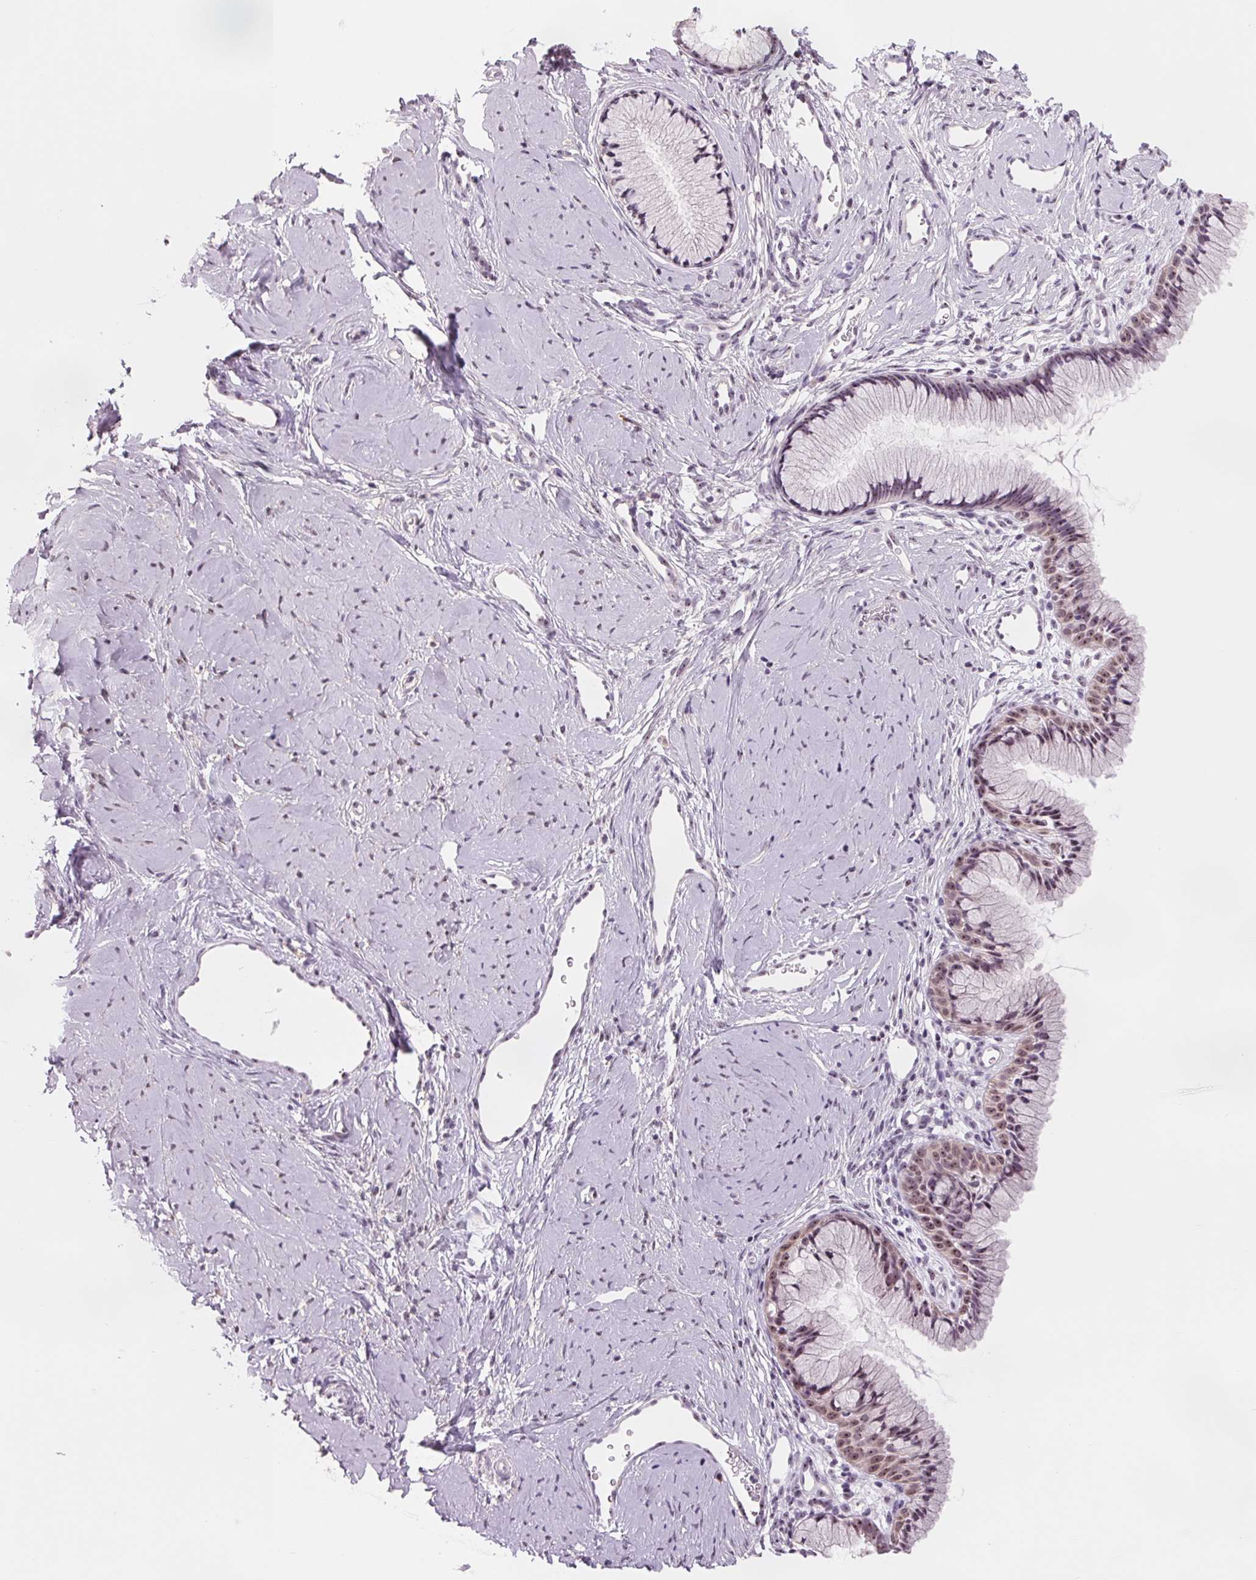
{"staining": {"intensity": "weak", "quantity": "25%-75%", "location": "nuclear"}, "tissue": "cervix", "cell_type": "Glandular cells", "image_type": "normal", "snomed": [{"axis": "morphology", "description": "Normal tissue, NOS"}, {"axis": "topography", "description": "Cervix"}], "caption": "Approximately 25%-75% of glandular cells in benign cervix exhibit weak nuclear protein staining as visualized by brown immunohistochemical staining.", "gene": "DNTTIP2", "patient": {"sex": "female", "age": 40}}